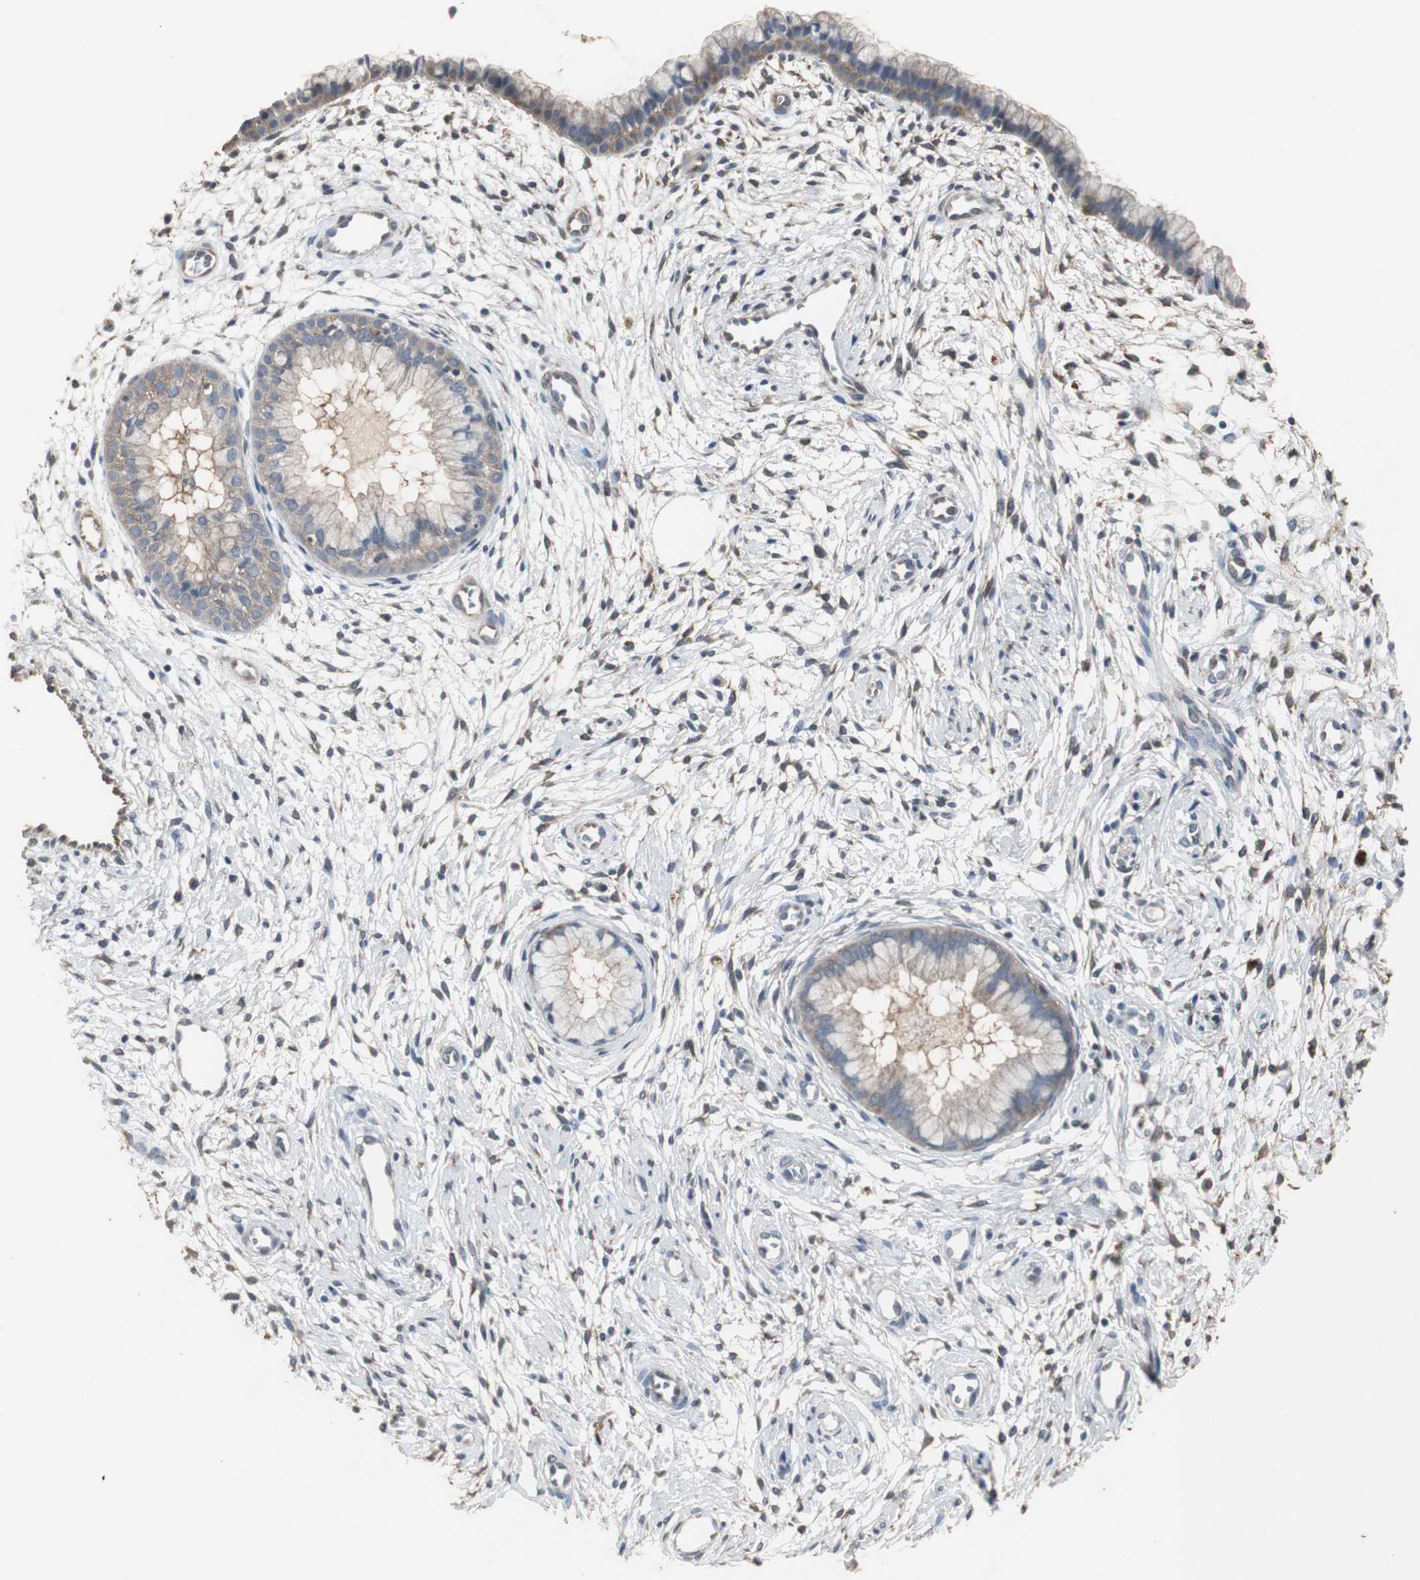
{"staining": {"intensity": "moderate", "quantity": "25%-75%", "location": "cytoplasmic/membranous"}, "tissue": "cervix", "cell_type": "Glandular cells", "image_type": "normal", "snomed": [{"axis": "morphology", "description": "Normal tissue, NOS"}, {"axis": "topography", "description": "Cervix"}], "caption": "Protein expression analysis of benign cervix demonstrates moderate cytoplasmic/membranous staining in about 25%-75% of glandular cells. (DAB IHC with brightfield microscopy, high magnification).", "gene": "HPRT1", "patient": {"sex": "female", "age": 39}}